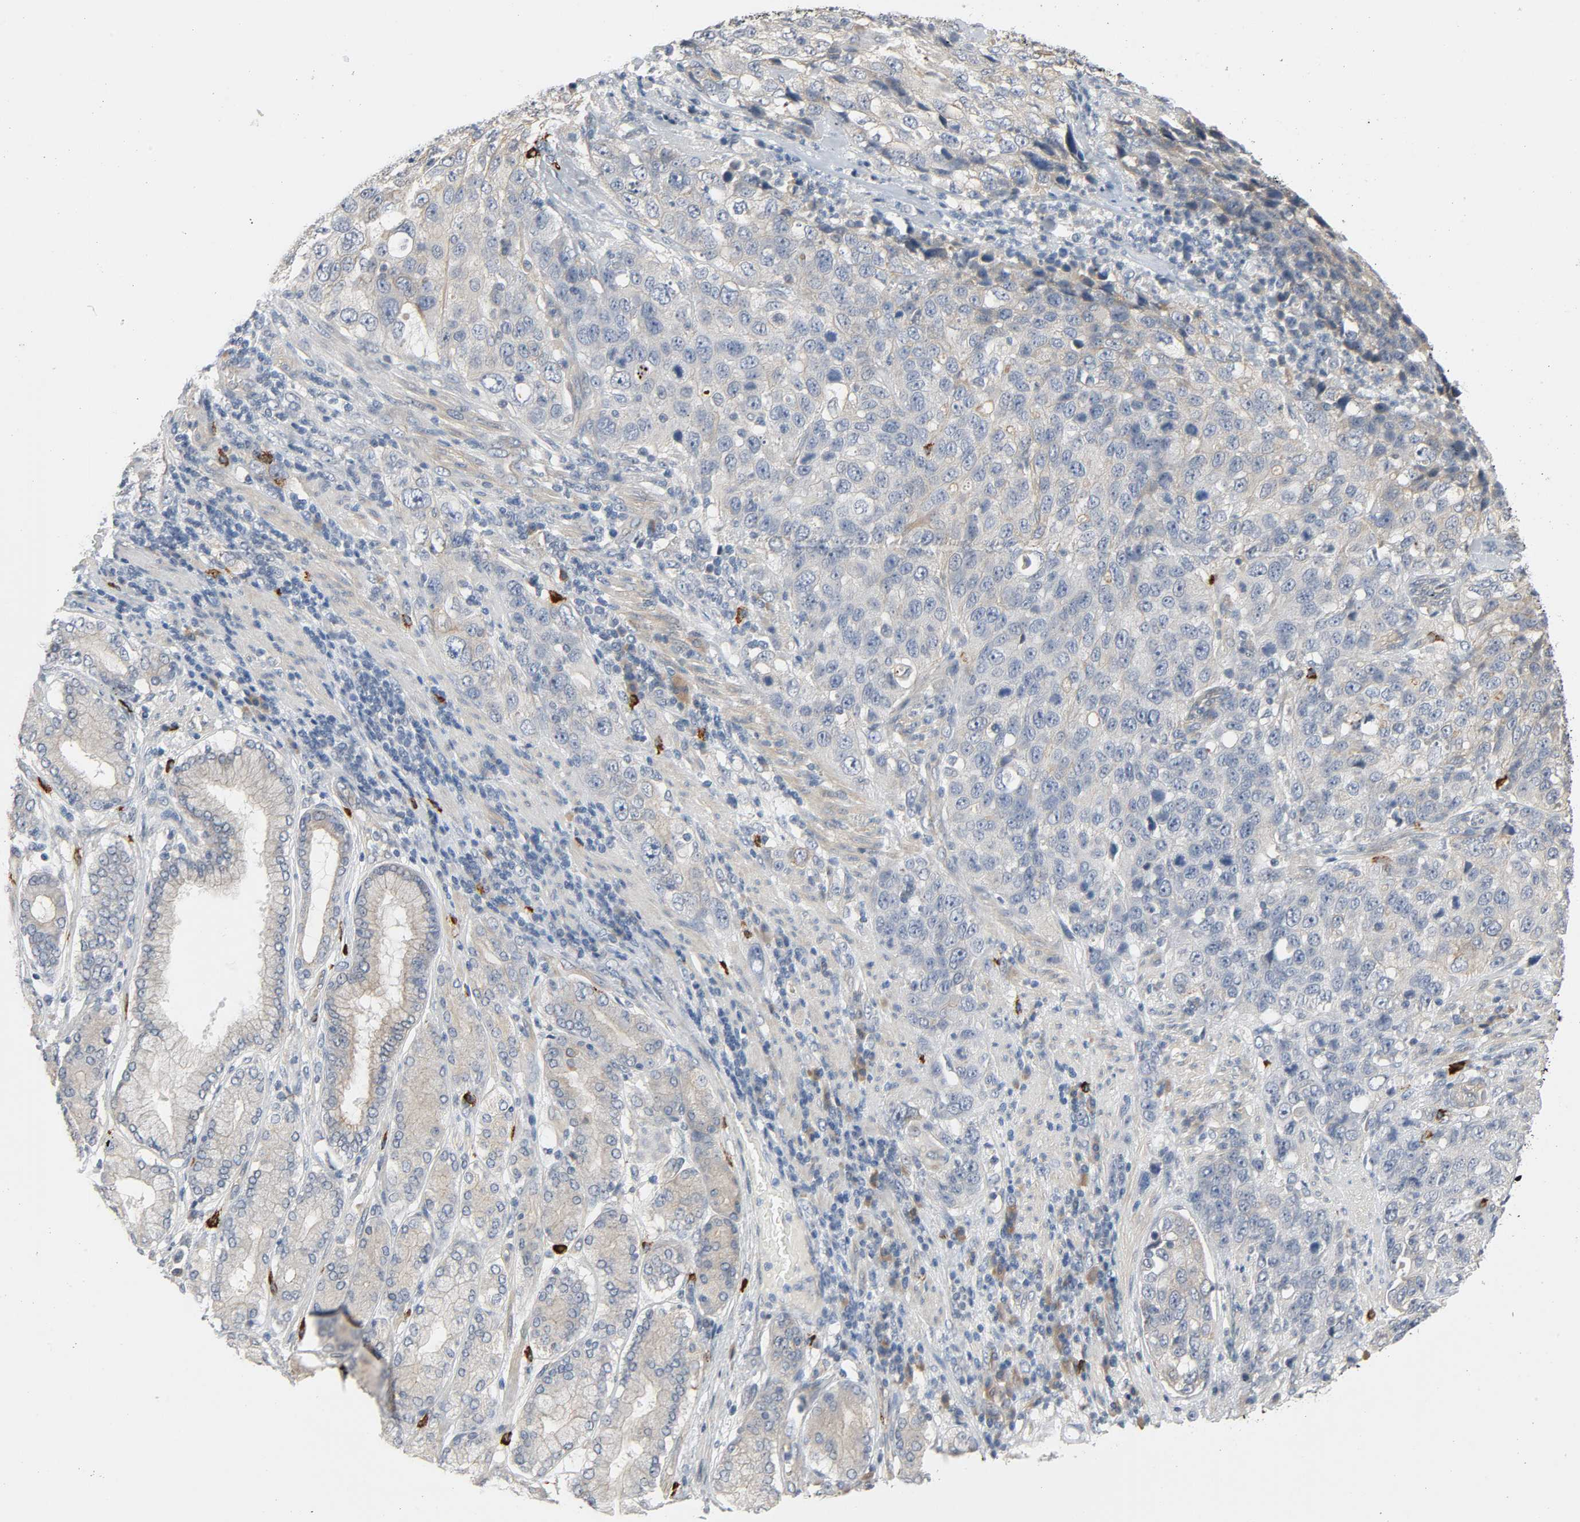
{"staining": {"intensity": "negative", "quantity": "none", "location": "none"}, "tissue": "stomach cancer", "cell_type": "Tumor cells", "image_type": "cancer", "snomed": [{"axis": "morphology", "description": "Normal tissue, NOS"}, {"axis": "morphology", "description": "Adenocarcinoma, NOS"}, {"axis": "topography", "description": "Stomach"}], "caption": "IHC of human stomach cancer (adenocarcinoma) exhibits no expression in tumor cells.", "gene": "LIMCH1", "patient": {"sex": "male", "age": 48}}